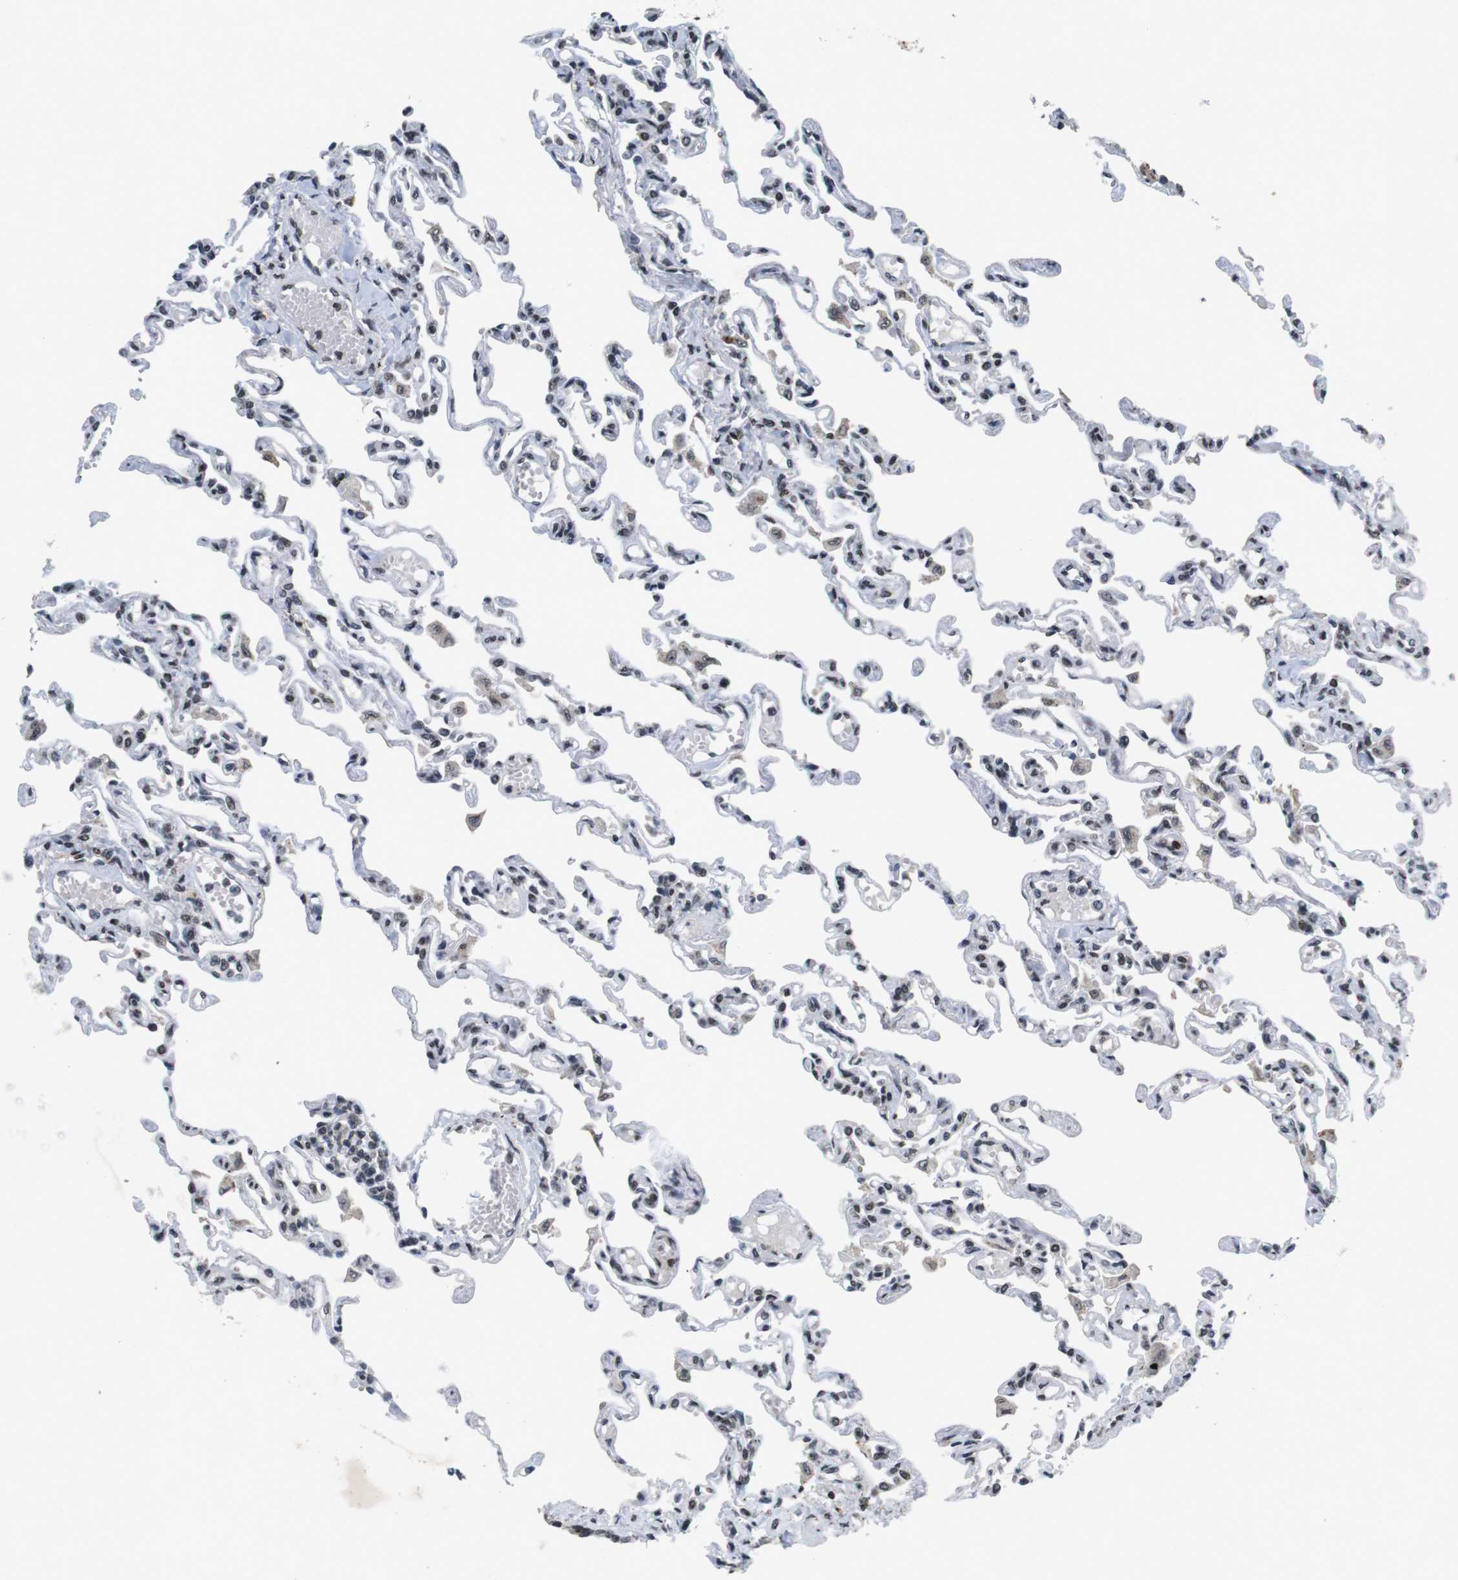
{"staining": {"intensity": "moderate", "quantity": ">75%", "location": "nuclear"}, "tissue": "lung", "cell_type": "Alveolar cells", "image_type": "normal", "snomed": [{"axis": "morphology", "description": "Normal tissue, NOS"}, {"axis": "topography", "description": "Lung"}], "caption": "This is a micrograph of immunohistochemistry (IHC) staining of unremarkable lung, which shows moderate expression in the nuclear of alveolar cells.", "gene": "MAGEH1", "patient": {"sex": "male", "age": 21}}